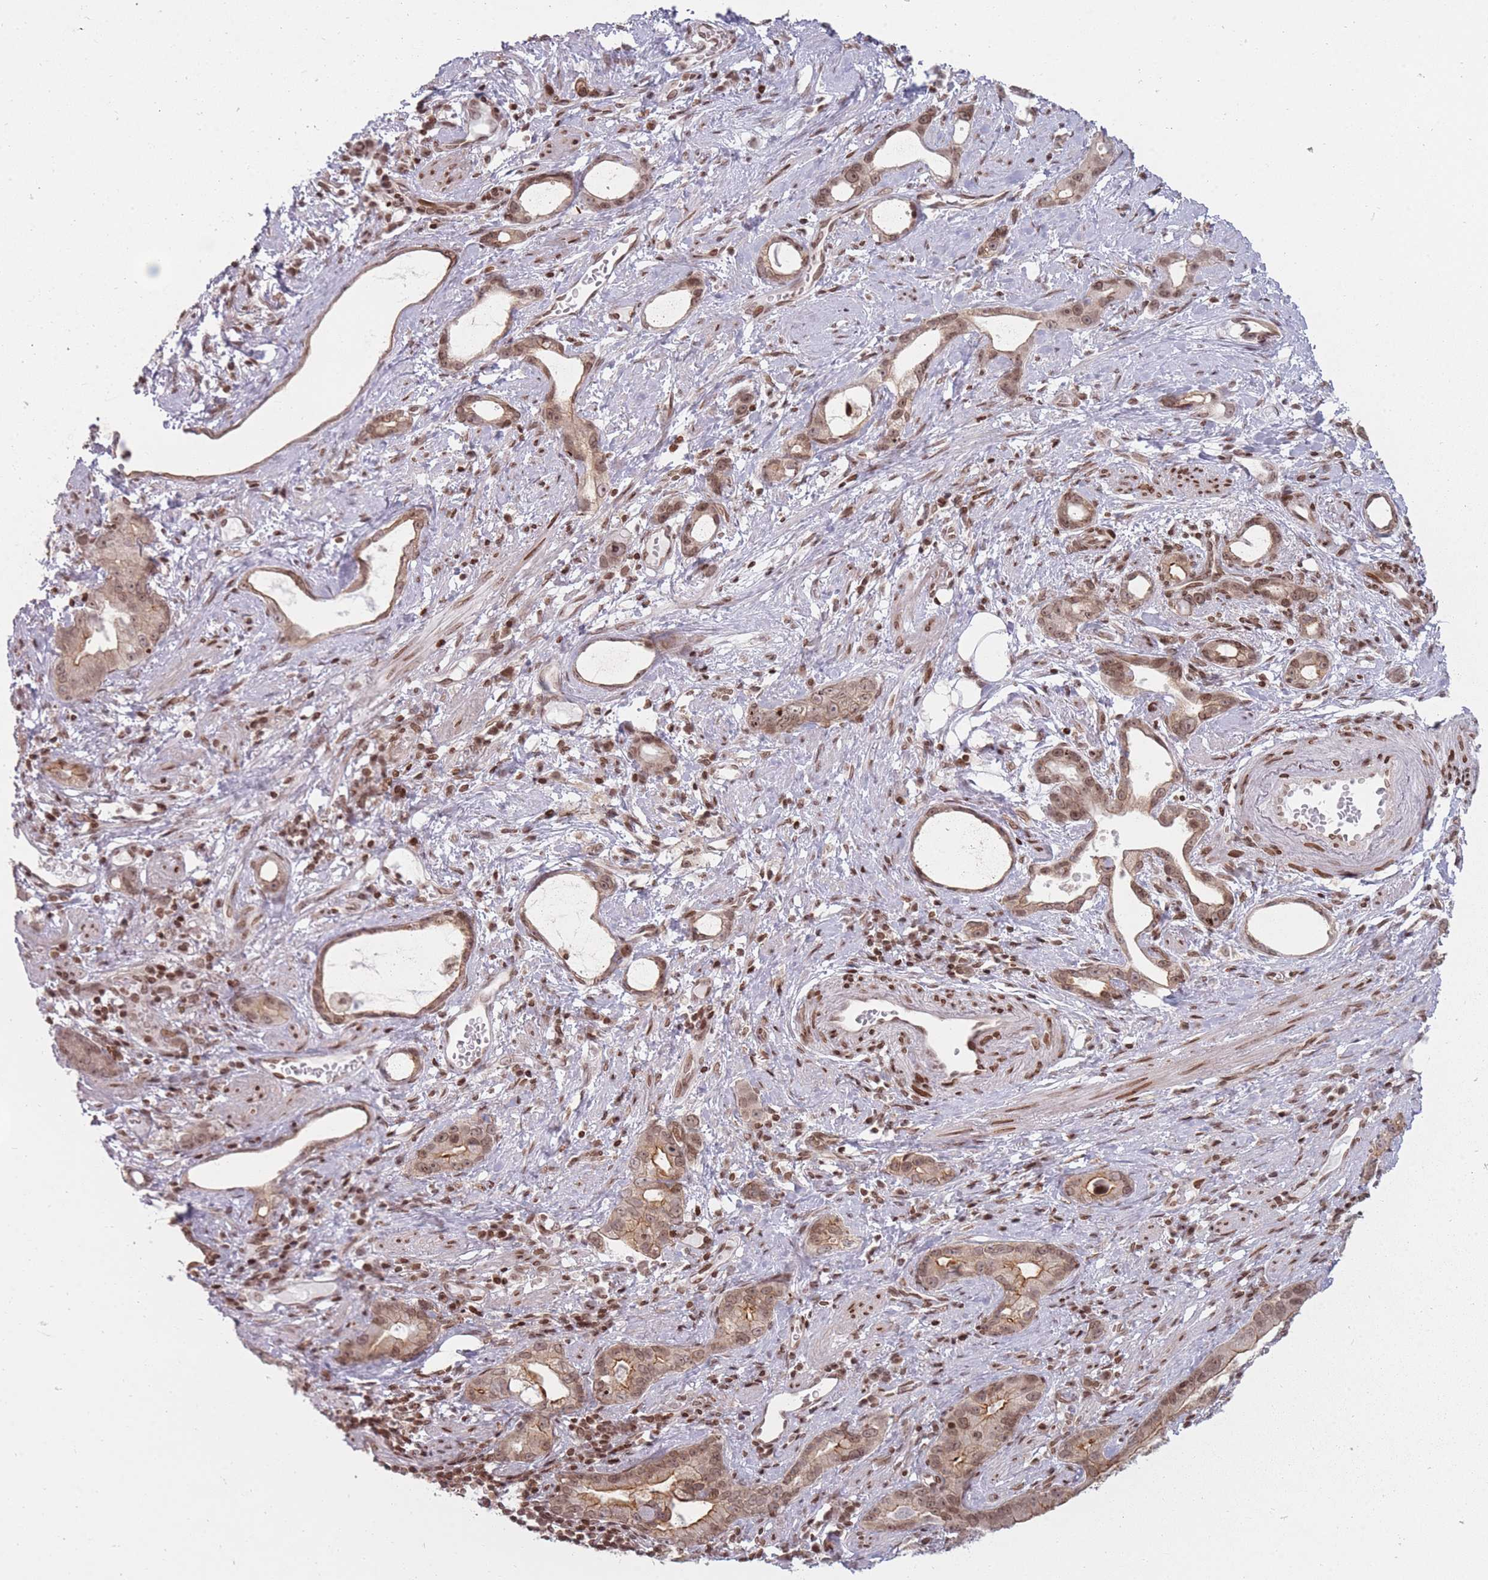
{"staining": {"intensity": "moderate", "quantity": ">75%", "location": "cytoplasmic/membranous,nuclear"}, "tissue": "stomach cancer", "cell_type": "Tumor cells", "image_type": "cancer", "snomed": [{"axis": "morphology", "description": "Adenocarcinoma, NOS"}, {"axis": "topography", "description": "Stomach"}], "caption": "A brown stain highlights moderate cytoplasmic/membranous and nuclear expression of a protein in human stomach cancer tumor cells.", "gene": "TMC6", "patient": {"sex": "male", "age": 55}}